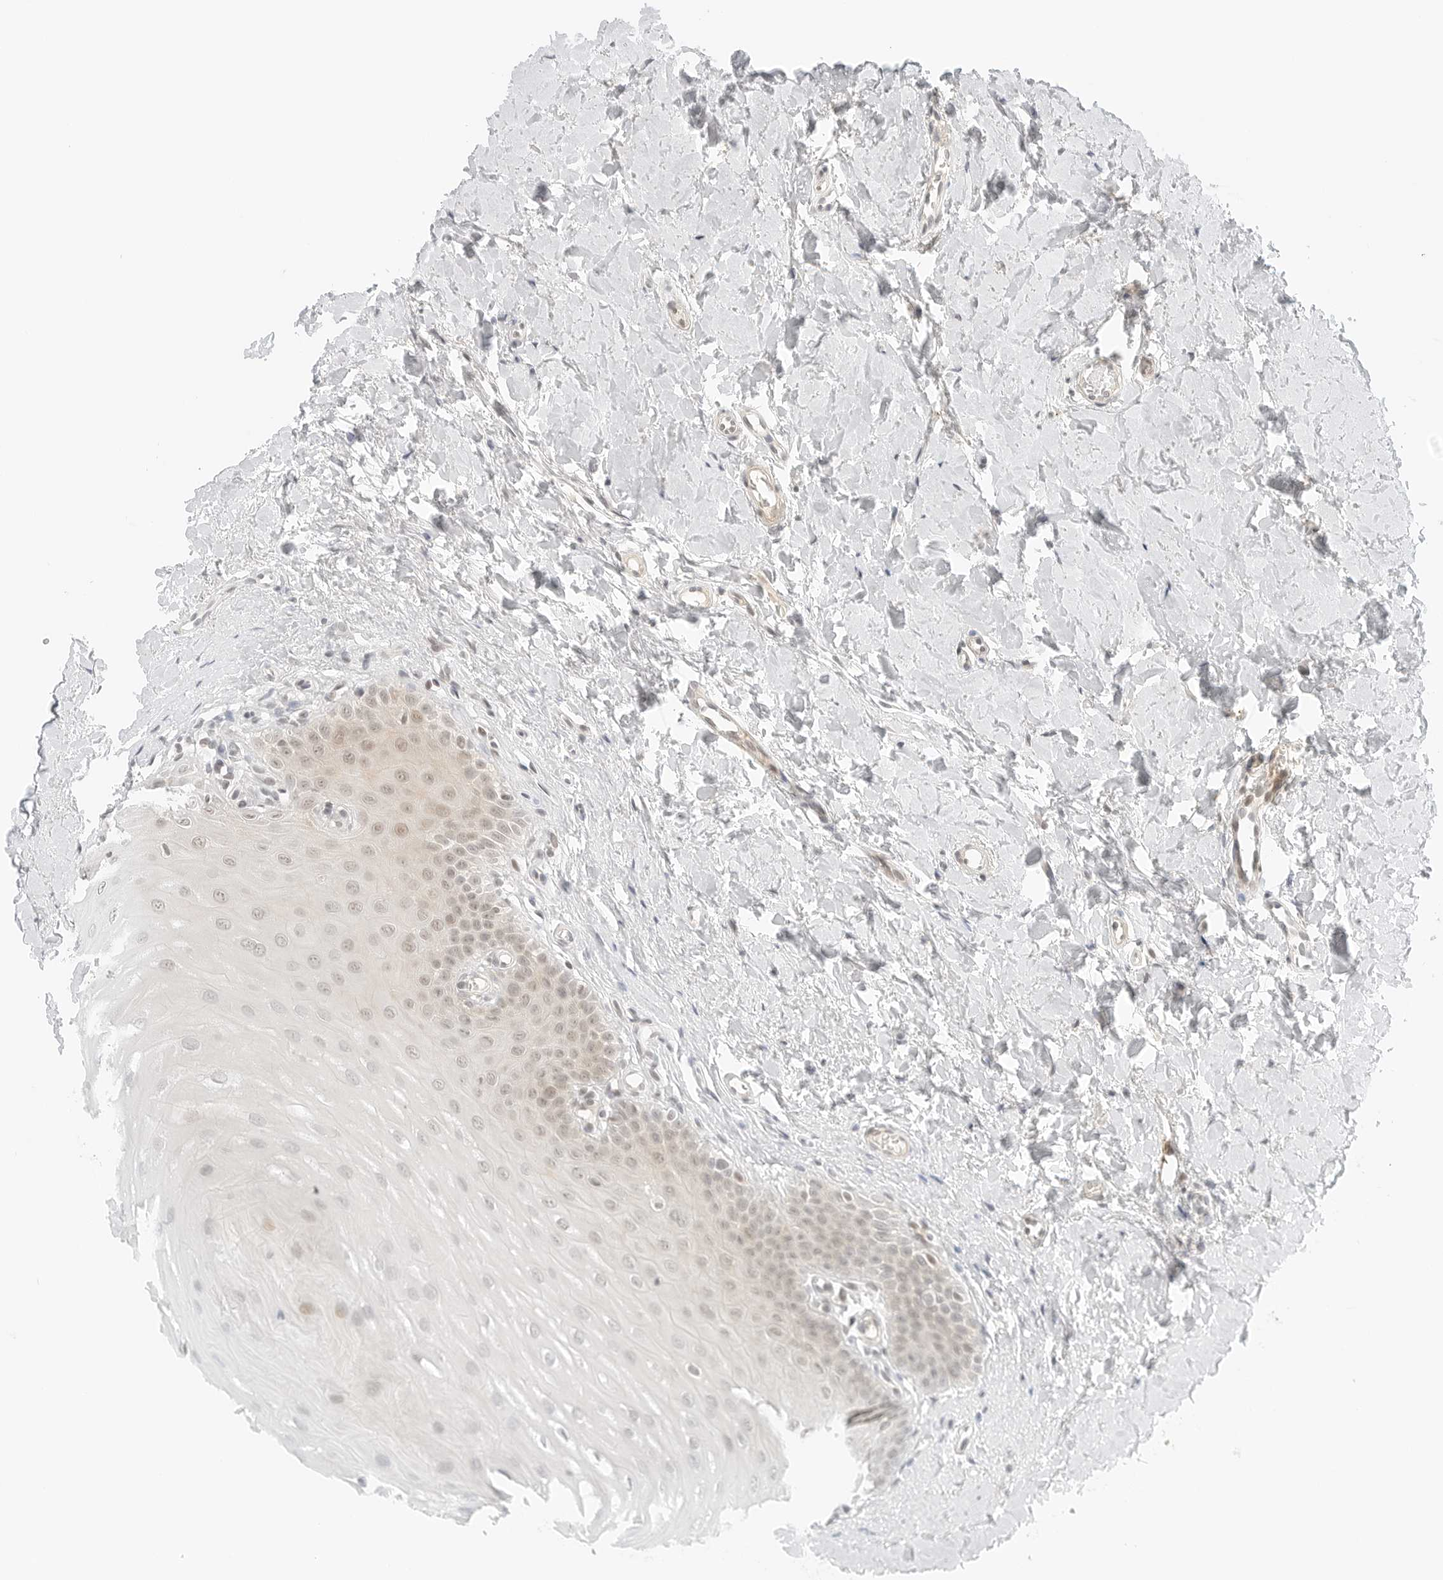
{"staining": {"intensity": "weak", "quantity": "25%-75%", "location": "nuclear"}, "tissue": "oral mucosa", "cell_type": "Squamous epithelial cells", "image_type": "normal", "snomed": [{"axis": "morphology", "description": "Normal tissue, NOS"}, {"axis": "topography", "description": "Oral tissue"}], "caption": "Immunohistochemical staining of normal oral mucosa reveals low levels of weak nuclear staining in about 25%-75% of squamous epithelial cells.", "gene": "NEO1", "patient": {"sex": "female", "age": 39}}